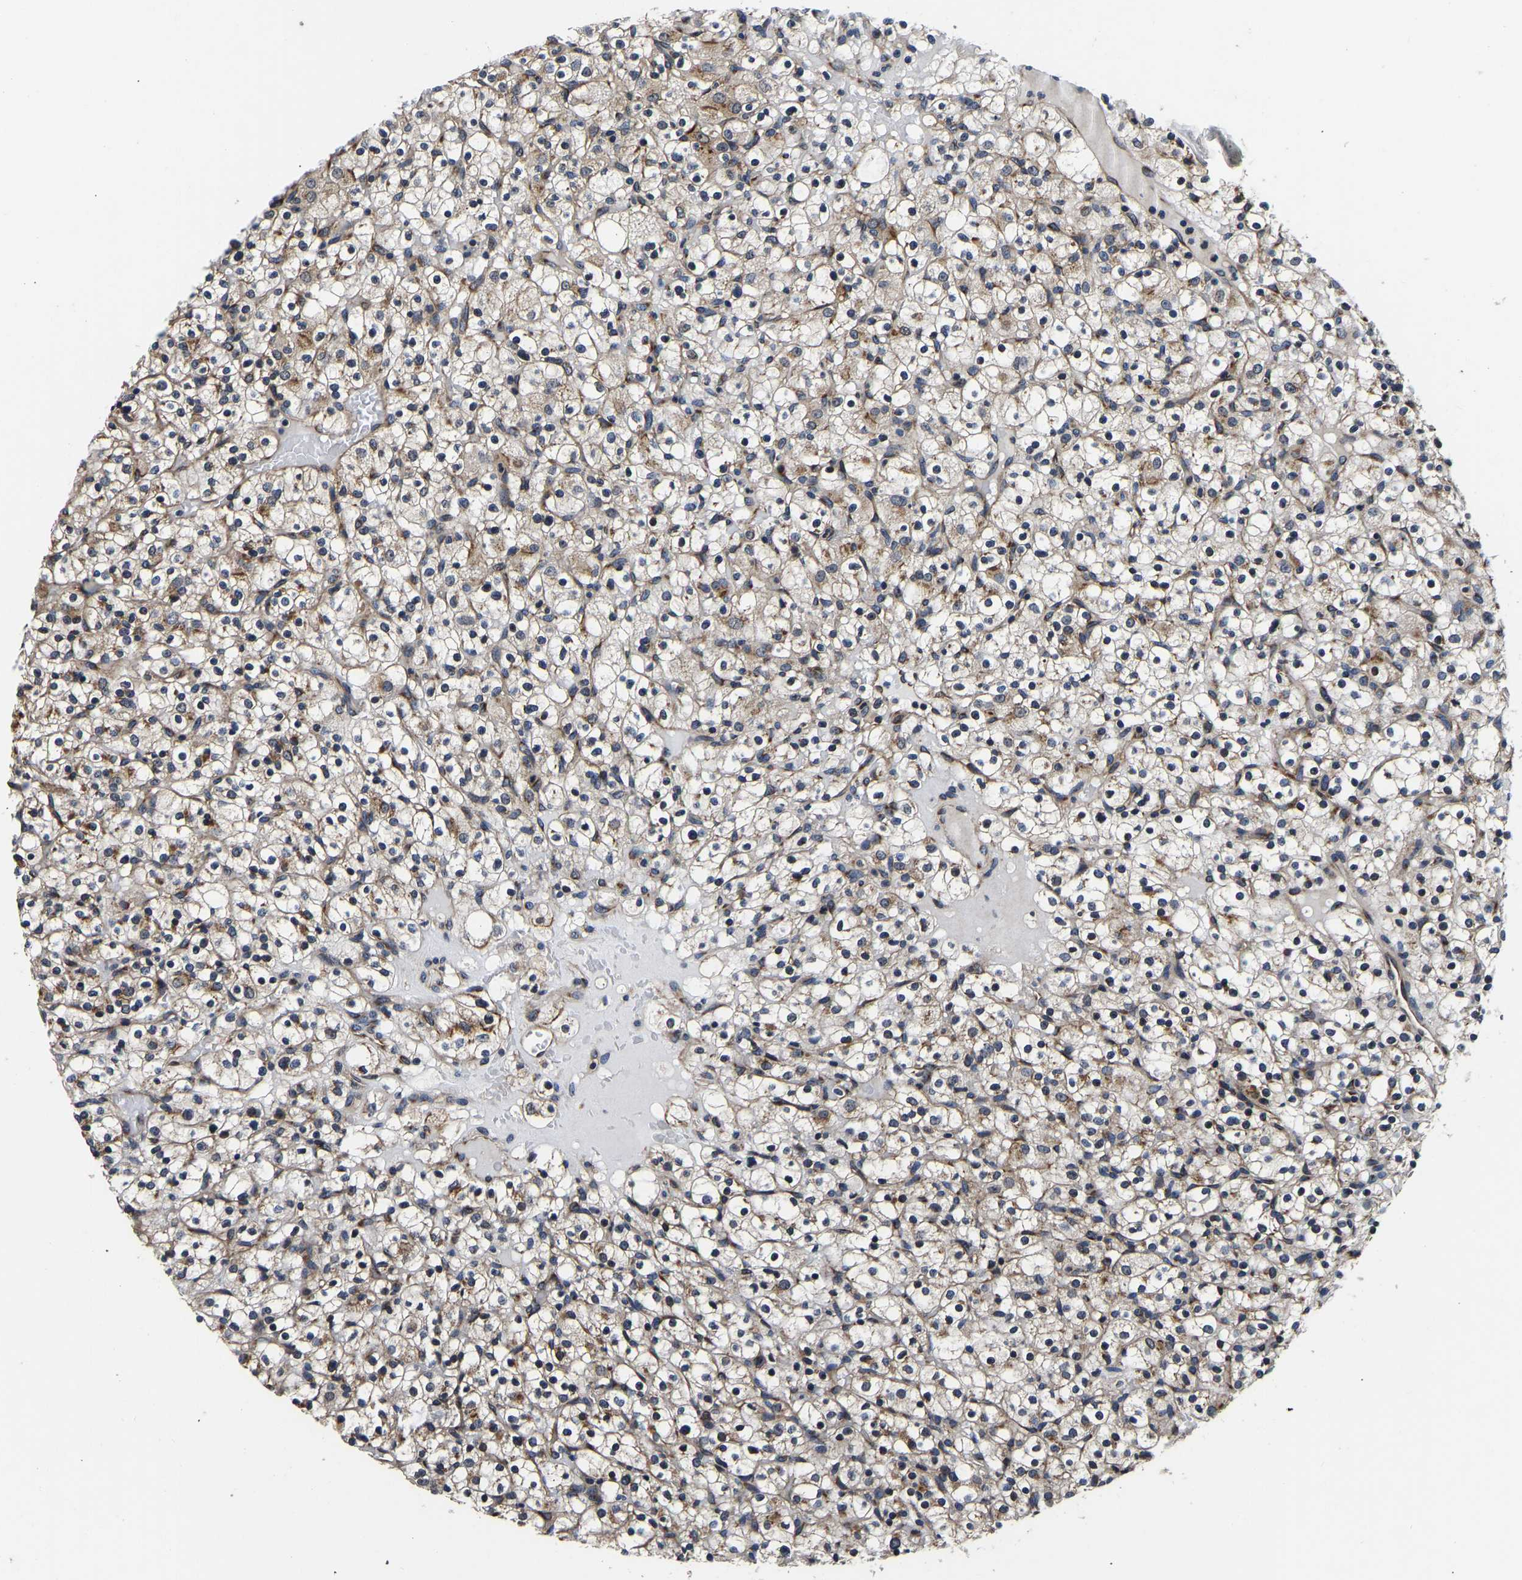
{"staining": {"intensity": "weak", "quantity": ">75%", "location": "cytoplasmic/membranous"}, "tissue": "renal cancer", "cell_type": "Tumor cells", "image_type": "cancer", "snomed": [{"axis": "morphology", "description": "Normal tissue, NOS"}, {"axis": "morphology", "description": "Adenocarcinoma, NOS"}, {"axis": "topography", "description": "Kidney"}], "caption": "Brown immunohistochemical staining in human adenocarcinoma (renal) shows weak cytoplasmic/membranous expression in approximately >75% of tumor cells. (DAB IHC with brightfield microscopy, high magnification).", "gene": "RABAC1", "patient": {"sex": "female", "age": 72}}